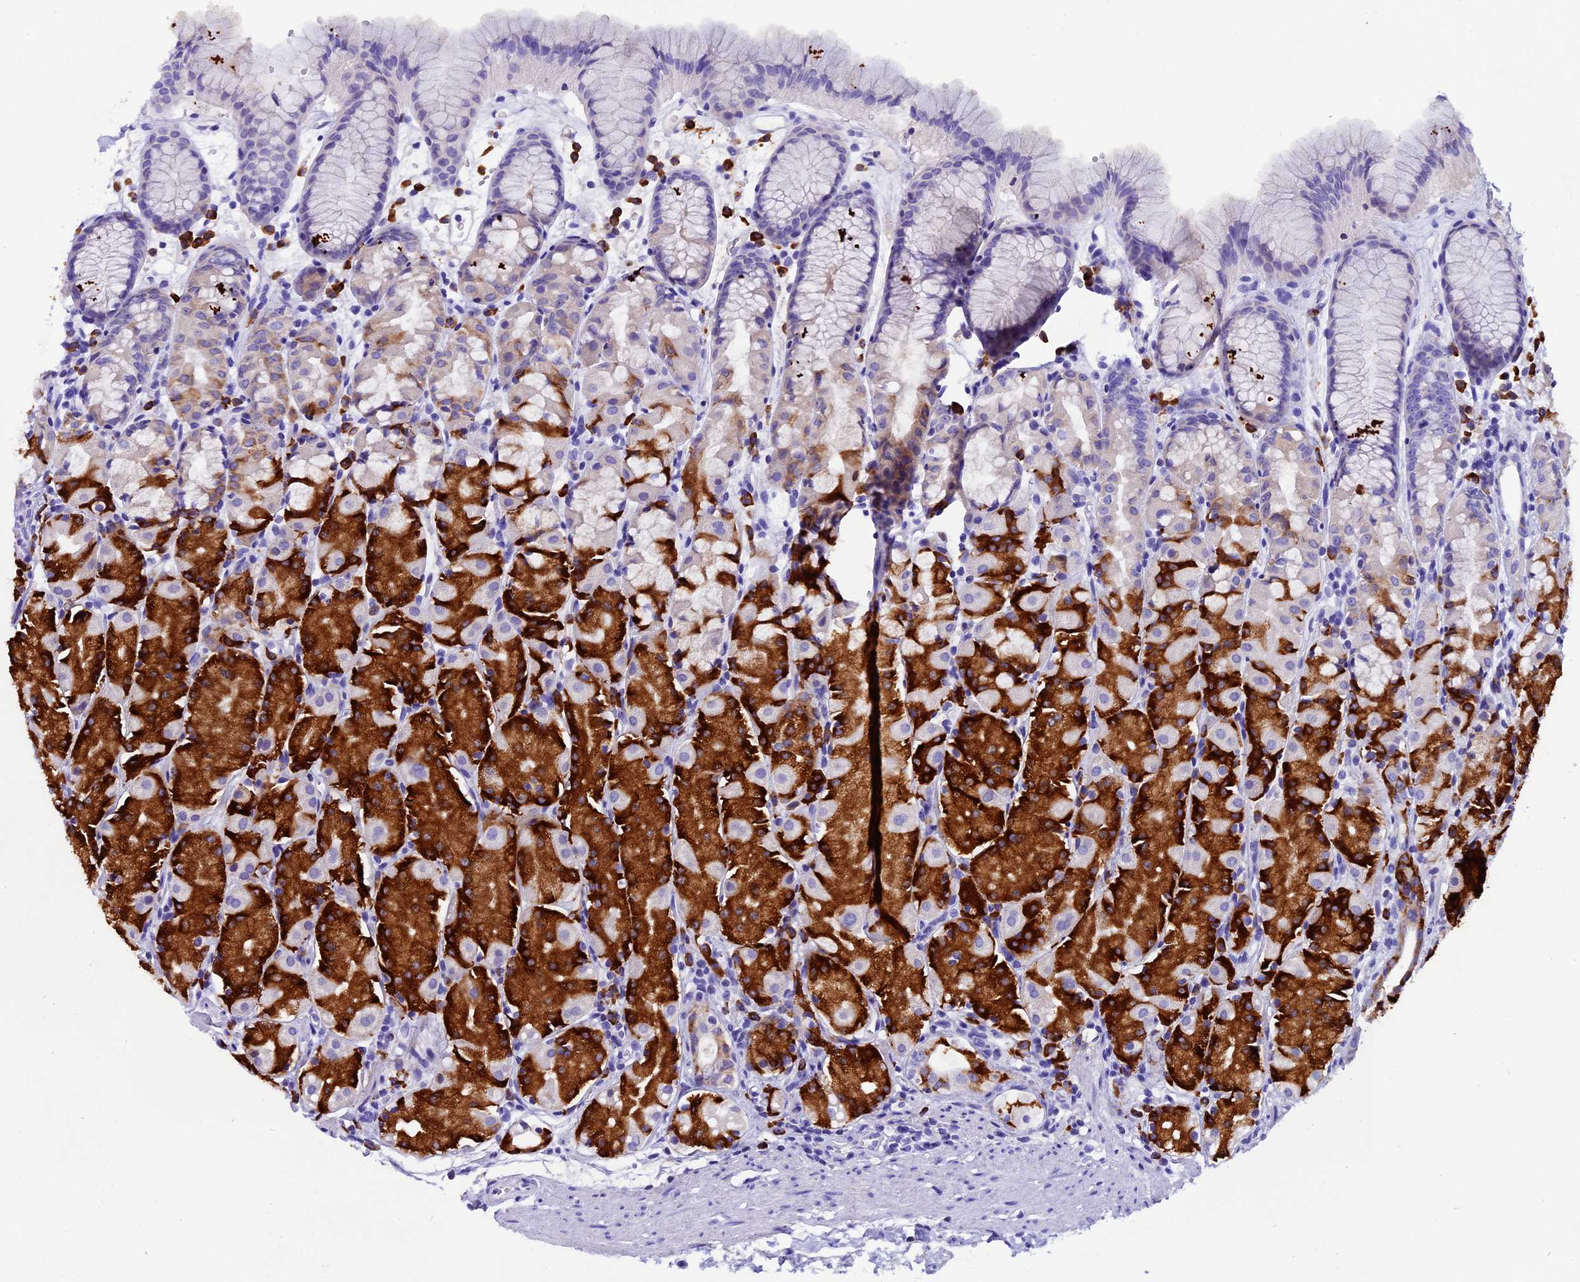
{"staining": {"intensity": "strong", "quantity": "25%-75%", "location": "cytoplasmic/membranous"}, "tissue": "stomach", "cell_type": "Glandular cells", "image_type": "normal", "snomed": [{"axis": "morphology", "description": "Normal tissue, NOS"}, {"axis": "topography", "description": "Stomach, upper"}], "caption": "Protein expression analysis of unremarkable human stomach reveals strong cytoplasmic/membranous positivity in about 25%-75% of glandular cells.", "gene": "FKBP11", "patient": {"sex": "male", "age": 47}}